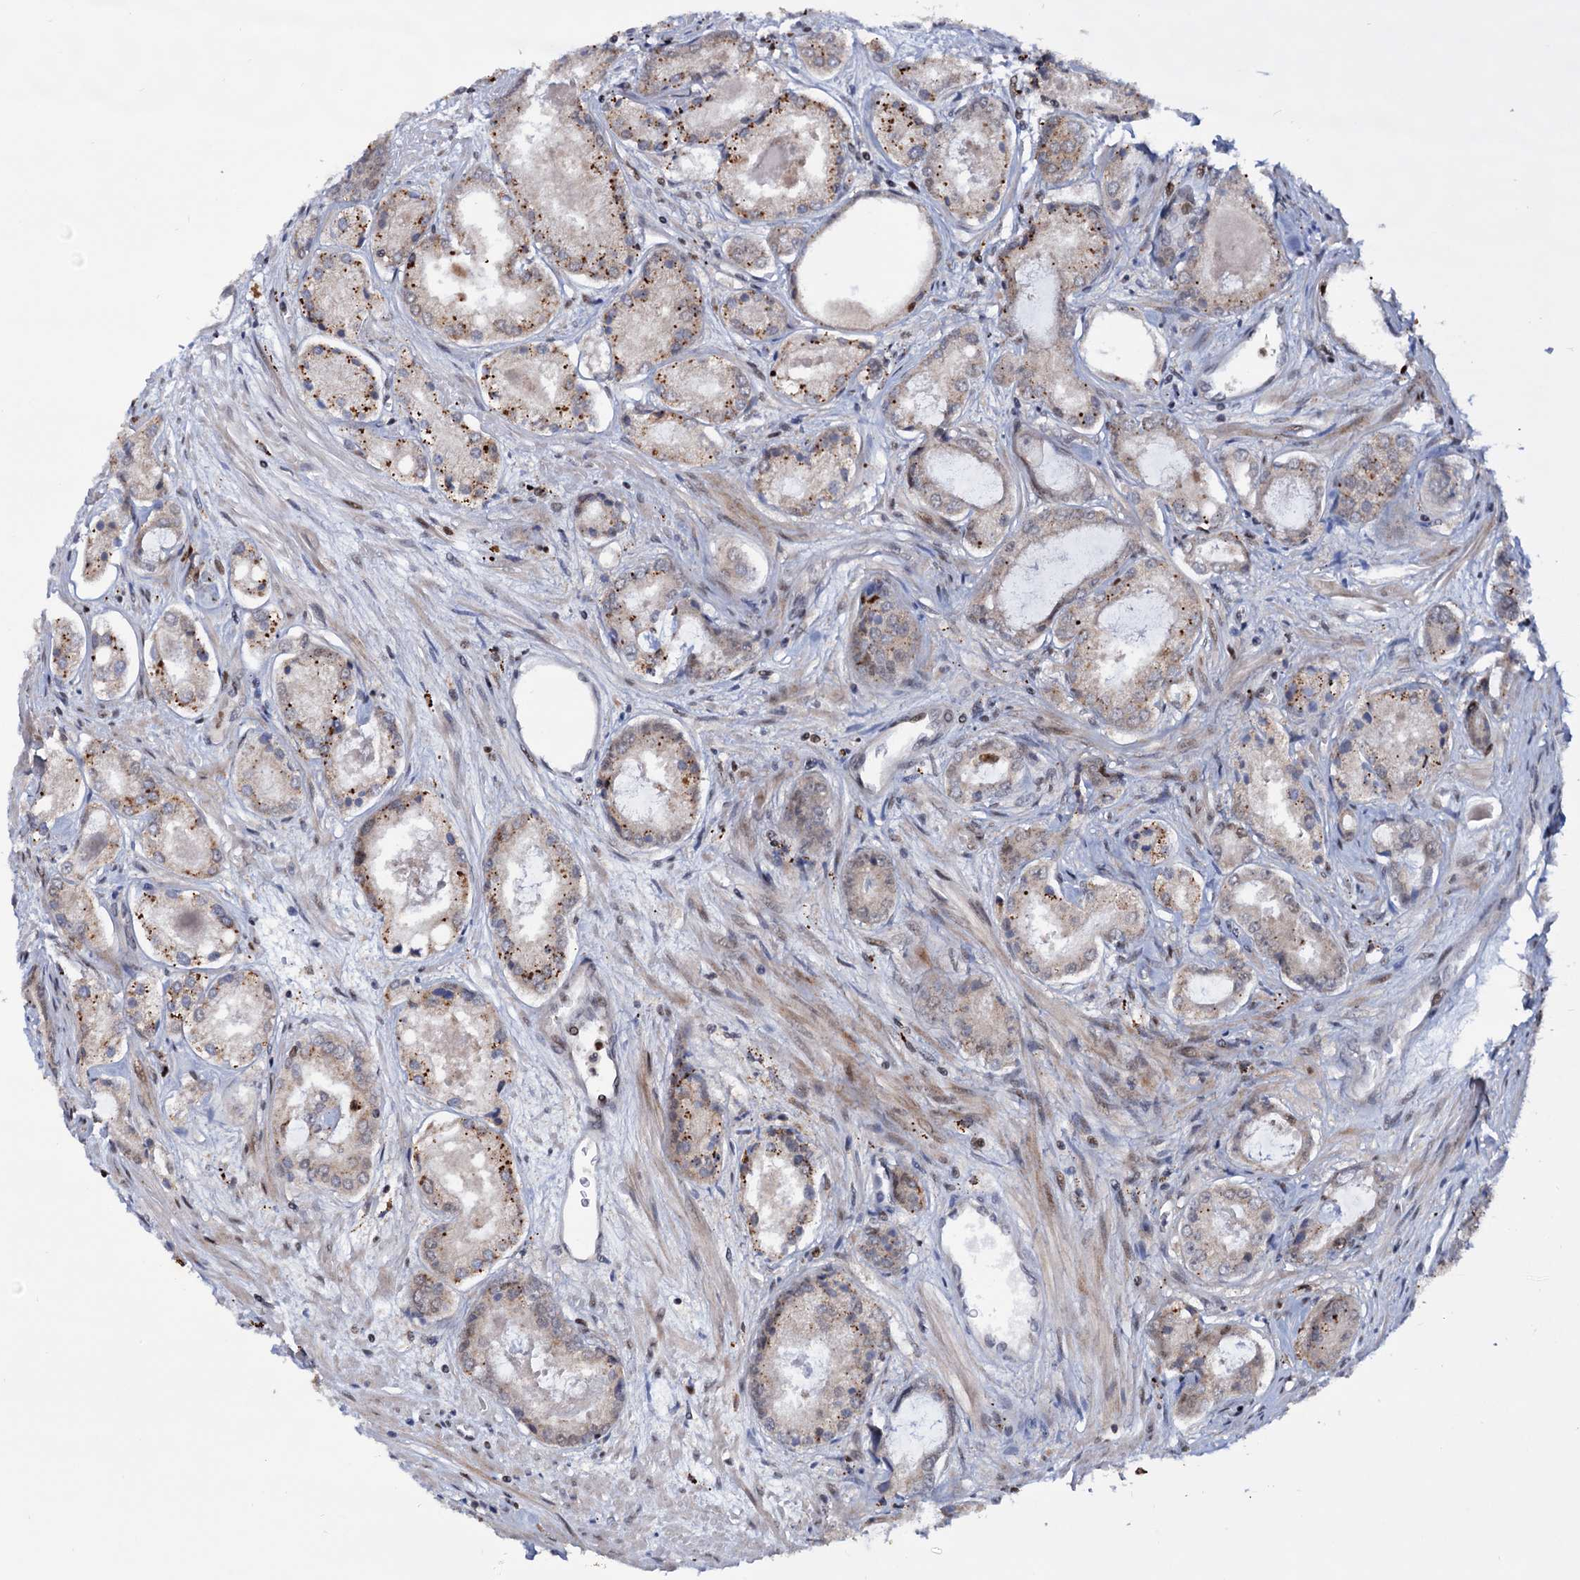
{"staining": {"intensity": "moderate", "quantity": "<25%", "location": "cytoplasmic/membranous"}, "tissue": "prostate cancer", "cell_type": "Tumor cells", "image_type": "cancer", "snomed": [{"axis": "morphology", "description": "Adenocarcinoma, Low grade"}, {"axis": "topography", "description": "Prostate"}], "caption": "Human low-grade adenocarcinoma (prostate) stained with a protein marker exhibits moderate staining in tumor cells.", "gene": "RNASEH2B", "patient": {"sex": "male", "age": 68}}